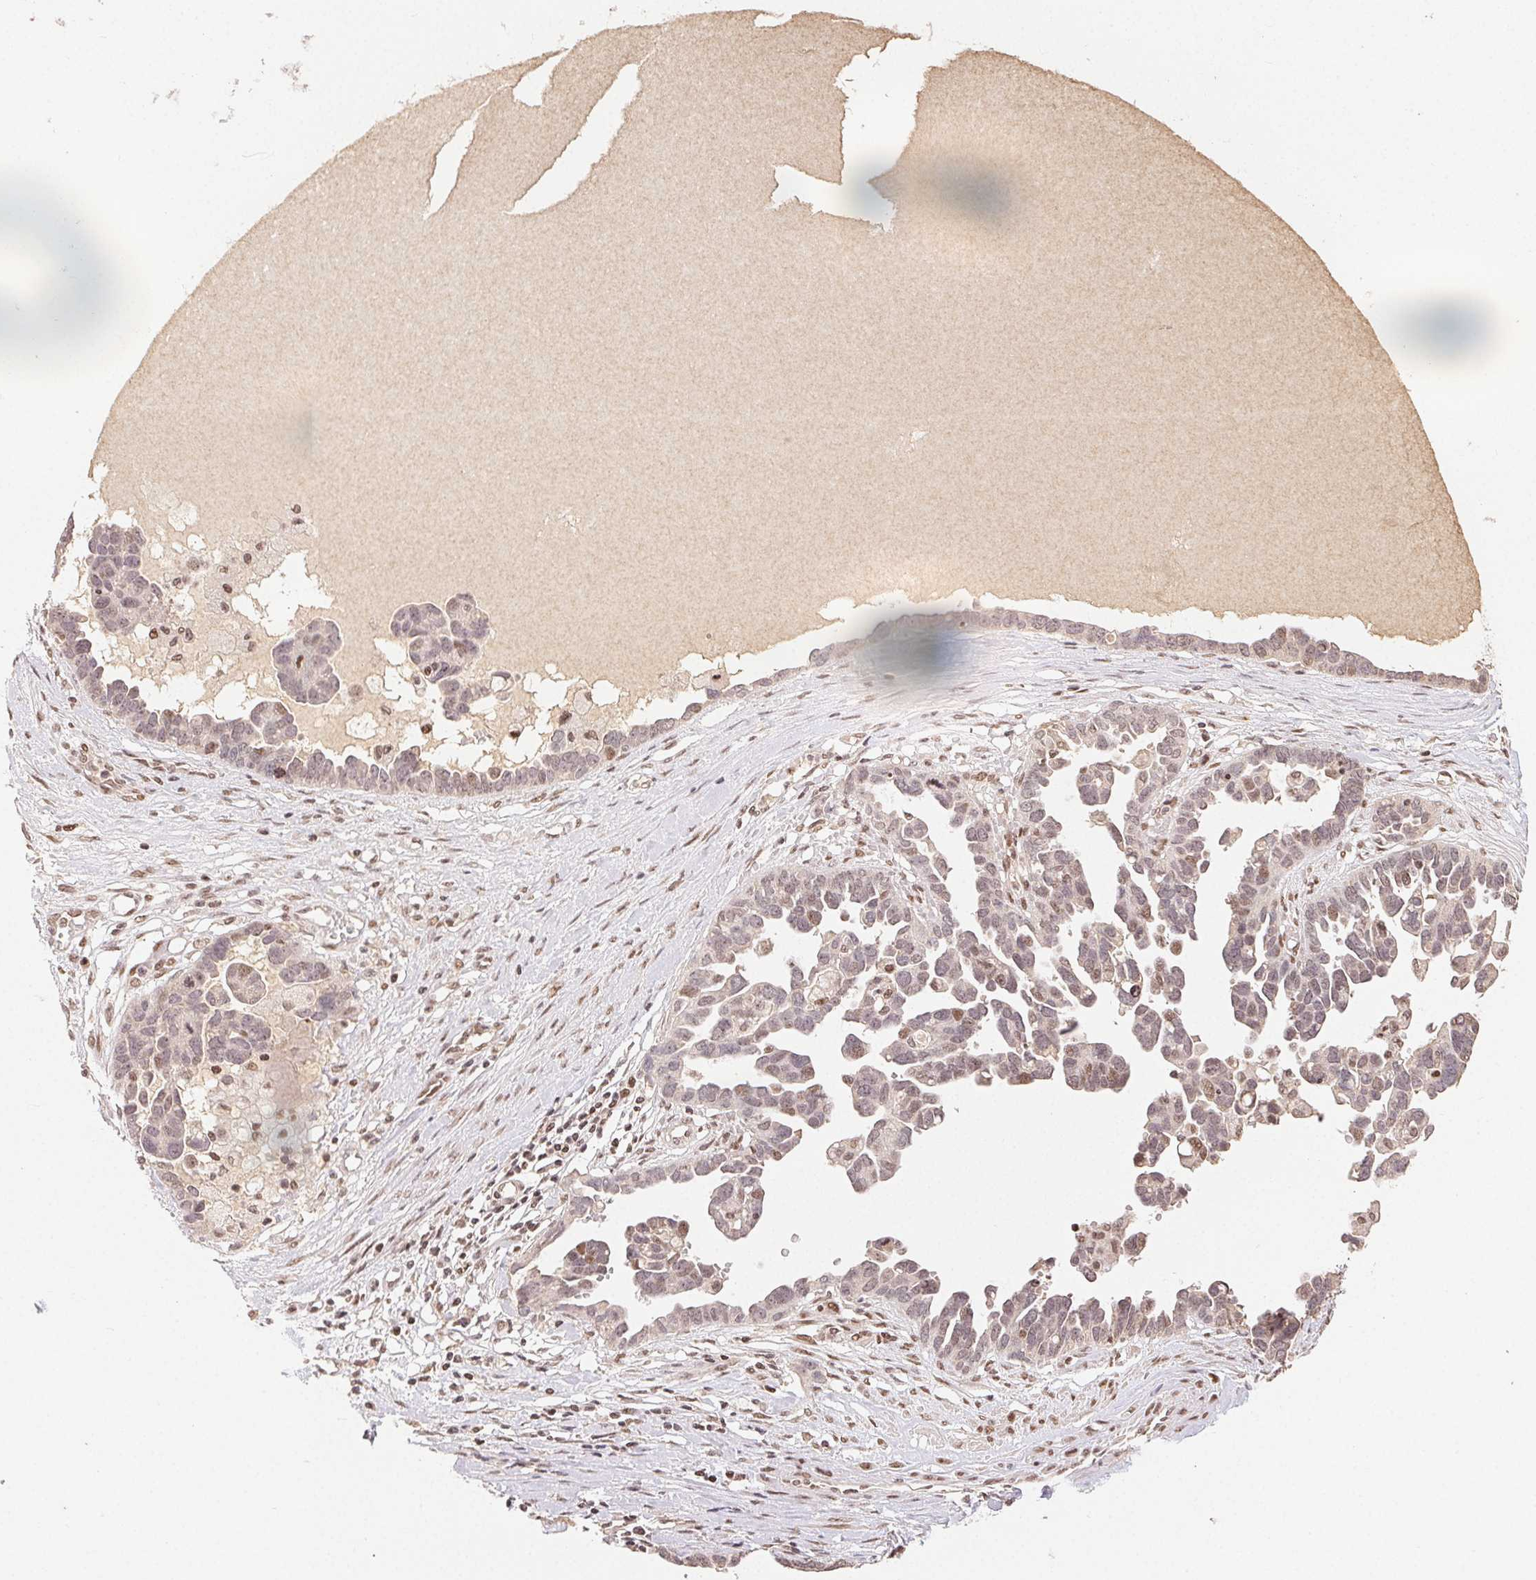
{"staining": {"intensity": "weak", "quantity": "25%-75%", "location": "nuclear"}, "tissue": "ovarian cancer", "cell_type": "Tumor cells", "image_type": "cancer", "snomed": [{"axis": "morphology", "description": "Cystadenocarcinoma, serous, NOS"}, {"axis": "topography", "description": "Ovary"}], "caption": "Weak nuclear protein positivity is seen in approximately 25%-75% of tumor cells in ovarian serous cystadenocarcinoma.", "gene": "MAPKAPK2", "patient": {"sex": "female", "age": 54}}